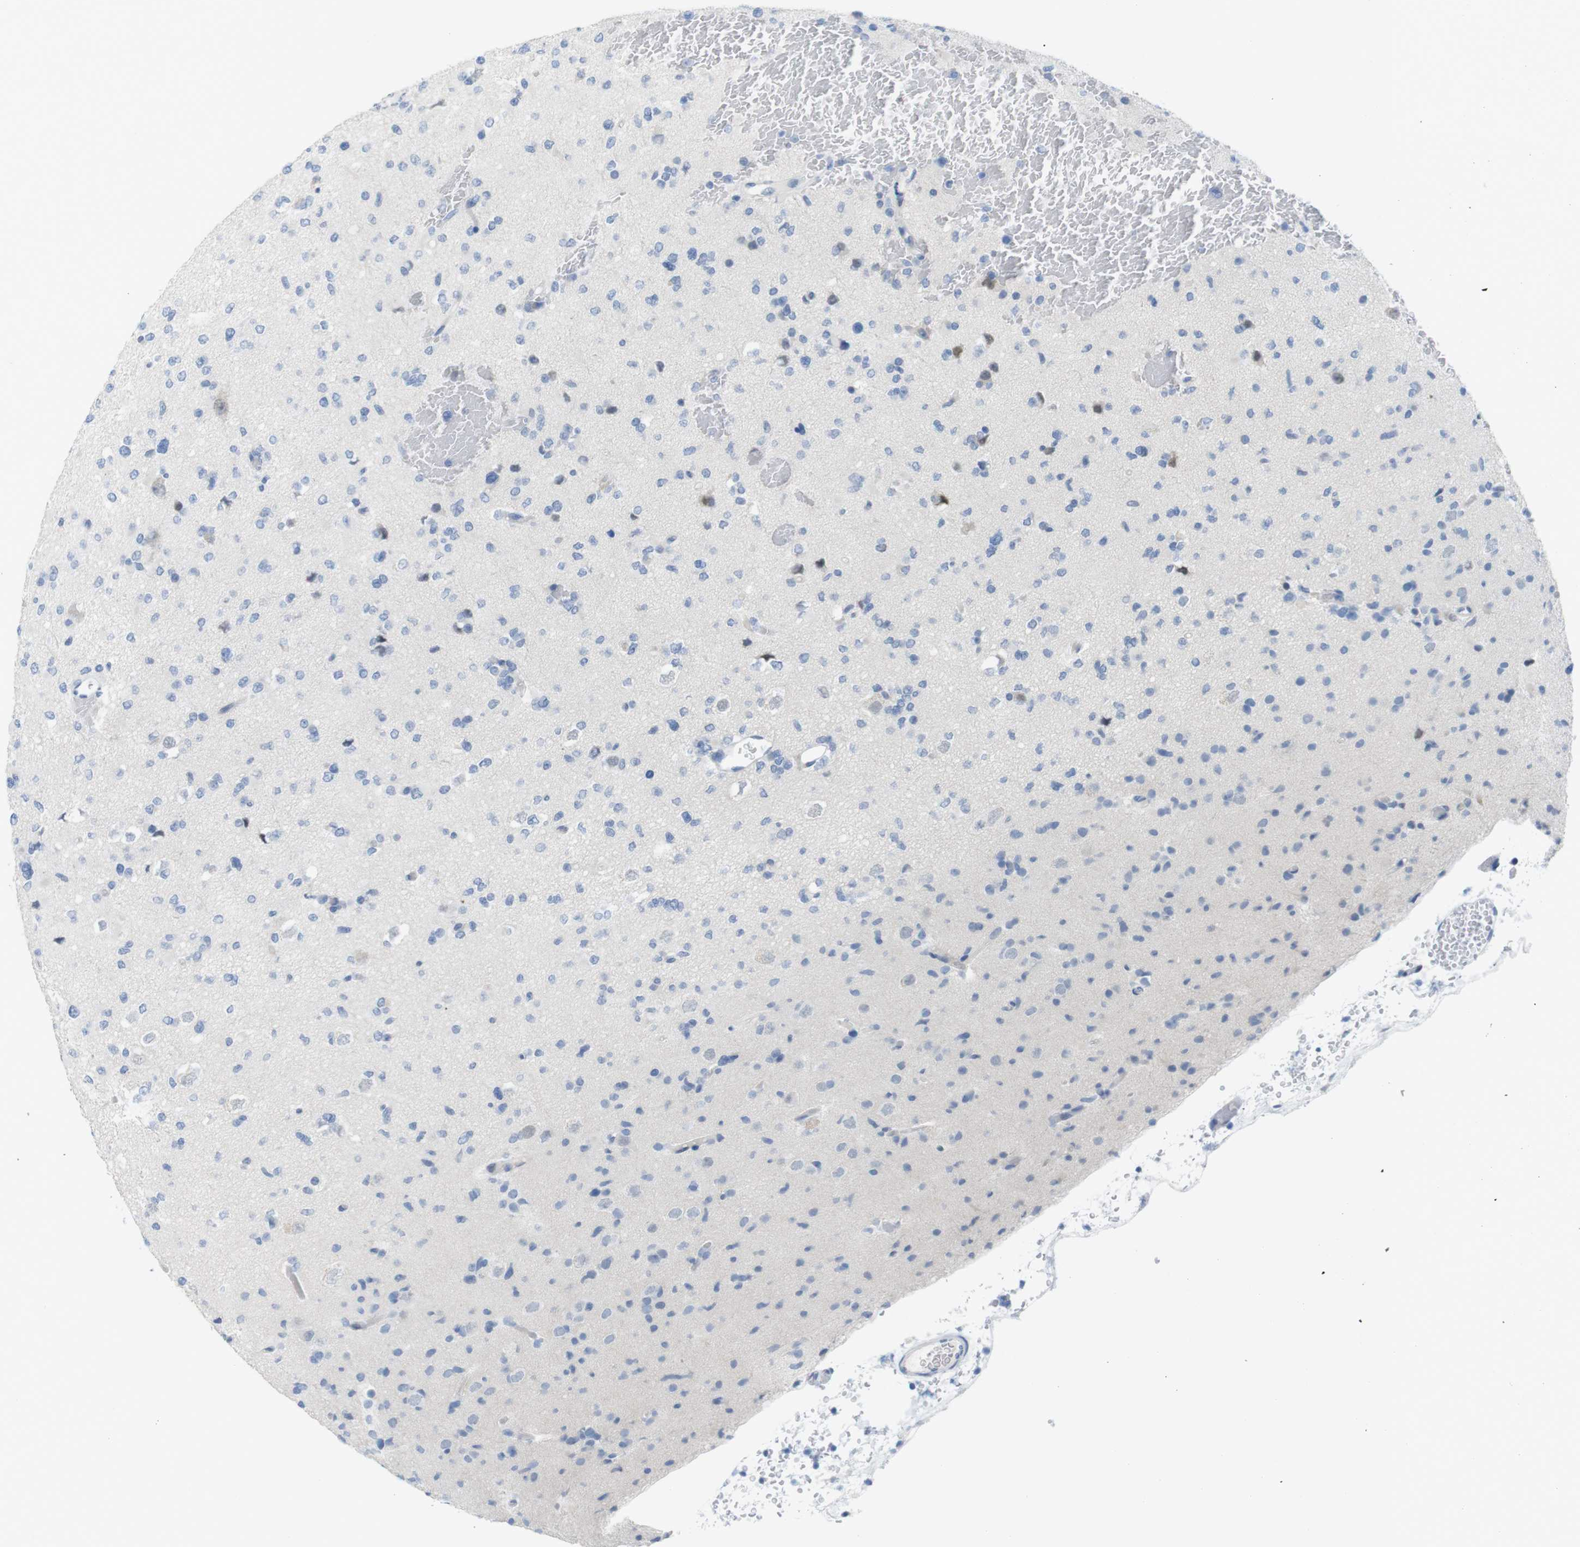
{"staining": {"intensity": "negative", "quantity": "none", "location": "none"}, "tissue": "glioma", "cell_type": "Tumor cells", "image_type": "cancer", "snomed": [{"axis": "morphology", "description": "Glioma, malignant, Low grade"}, {"axis": "topography", "description": "Brain"}], "caption": "A histopathology image of glioma stained for a protein demonstrates no brown staining in tumor cells. (IHC, brightfield microscopy, high magnification).", "gene": "OPN1SW", "patient": {"sex": "female", "age": 22}}